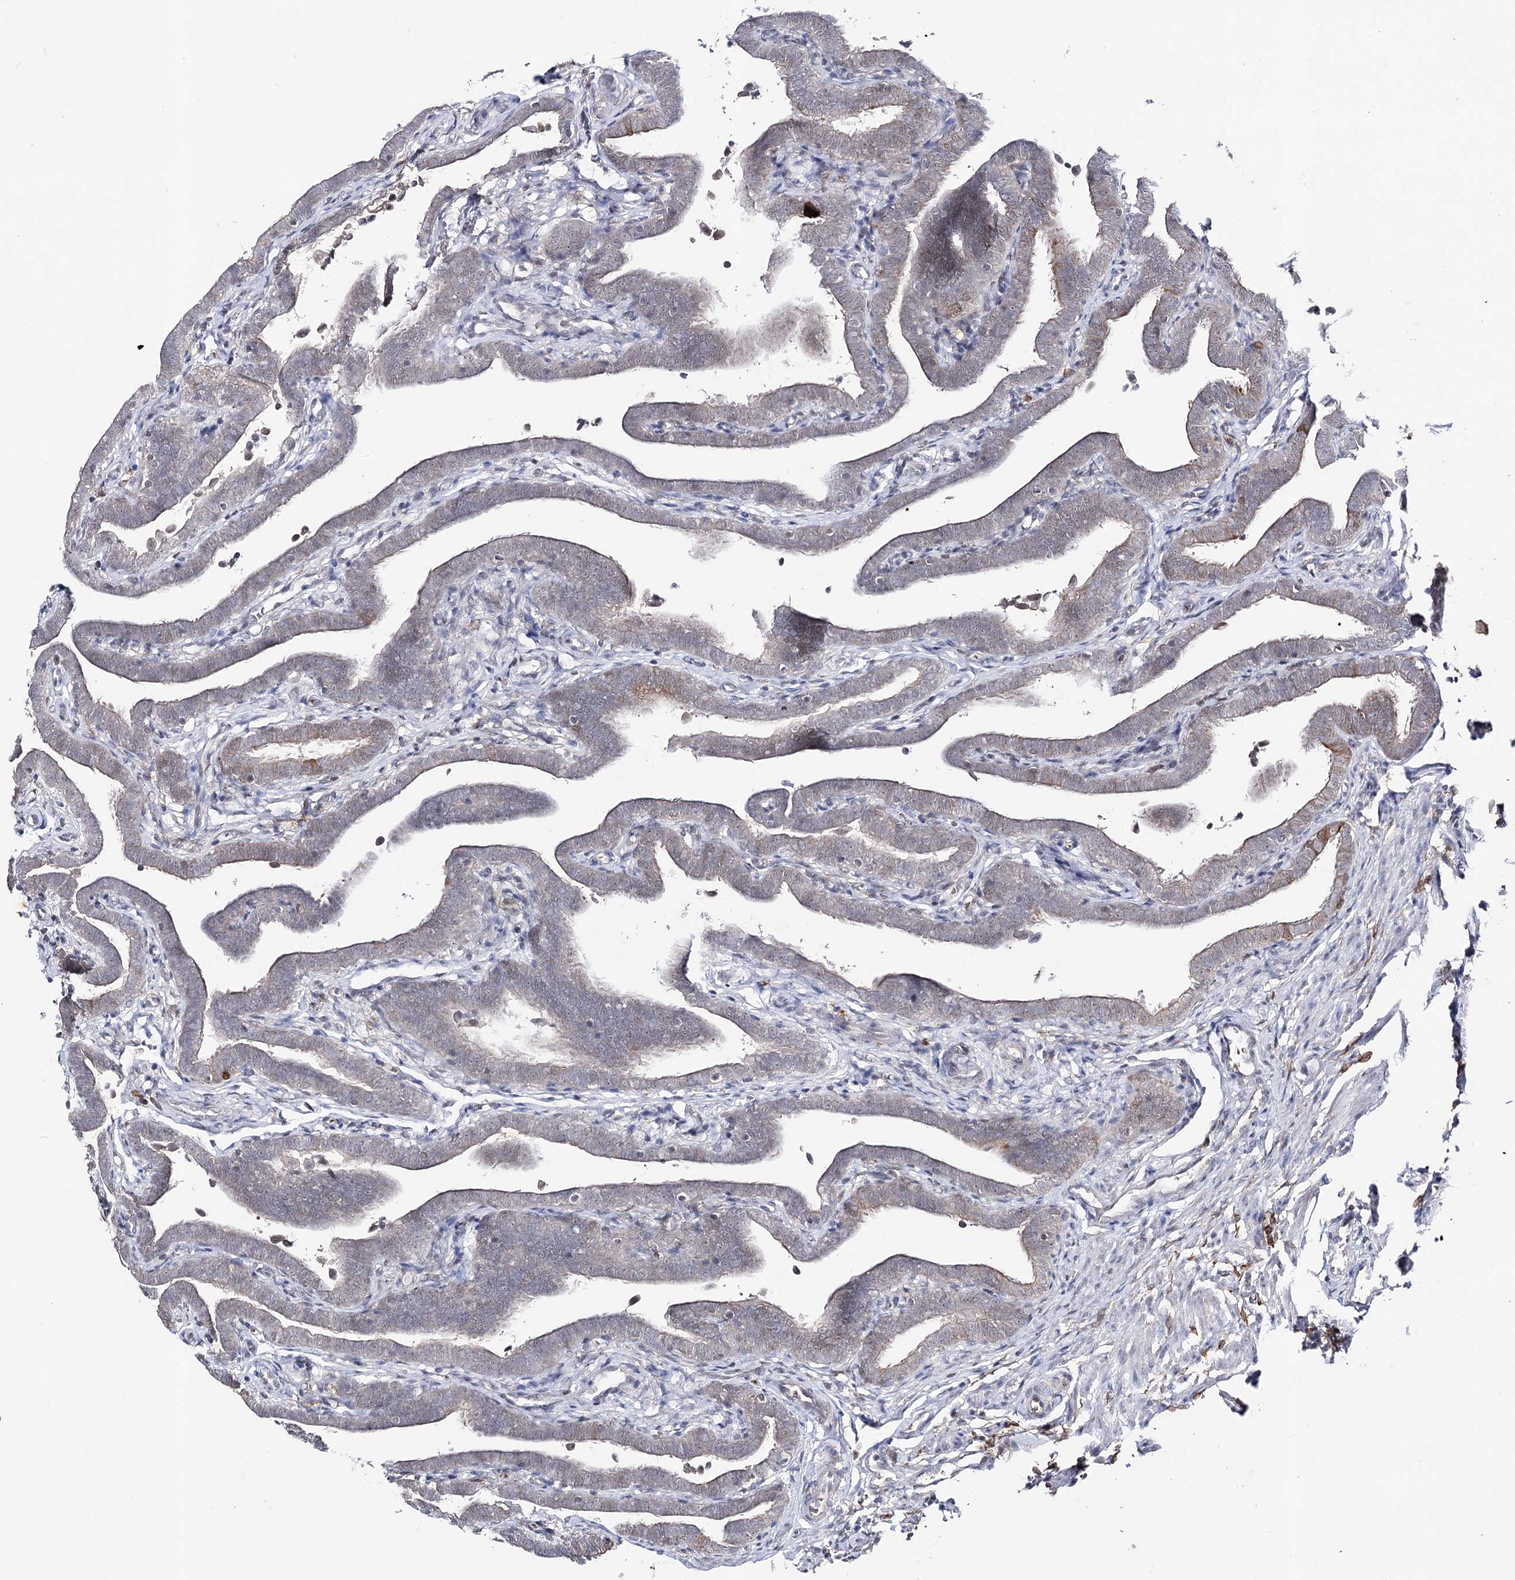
{"staining": {"intensity": "strong", "quantity": "<25%", "location": "cytoplasmic/membranous"}, "tissue": "fallopian tube", "cell_type": "Glandular cells", "image_type": "normal", "snomed": [{"axis": "morphology", "description": "Normal tissue, NOS"}, {"axis": "topography", "description": "Fallopian tube"}], "caption": "There is medium levels of strong cytoplasmic/membranous positivity in glandular cells of unremarkable fallopian tube, as demonstrated by immunohistochemical staining (brown color).", "gene": "HSD11B2", "patient": {"sex": "female", "age": 36}}